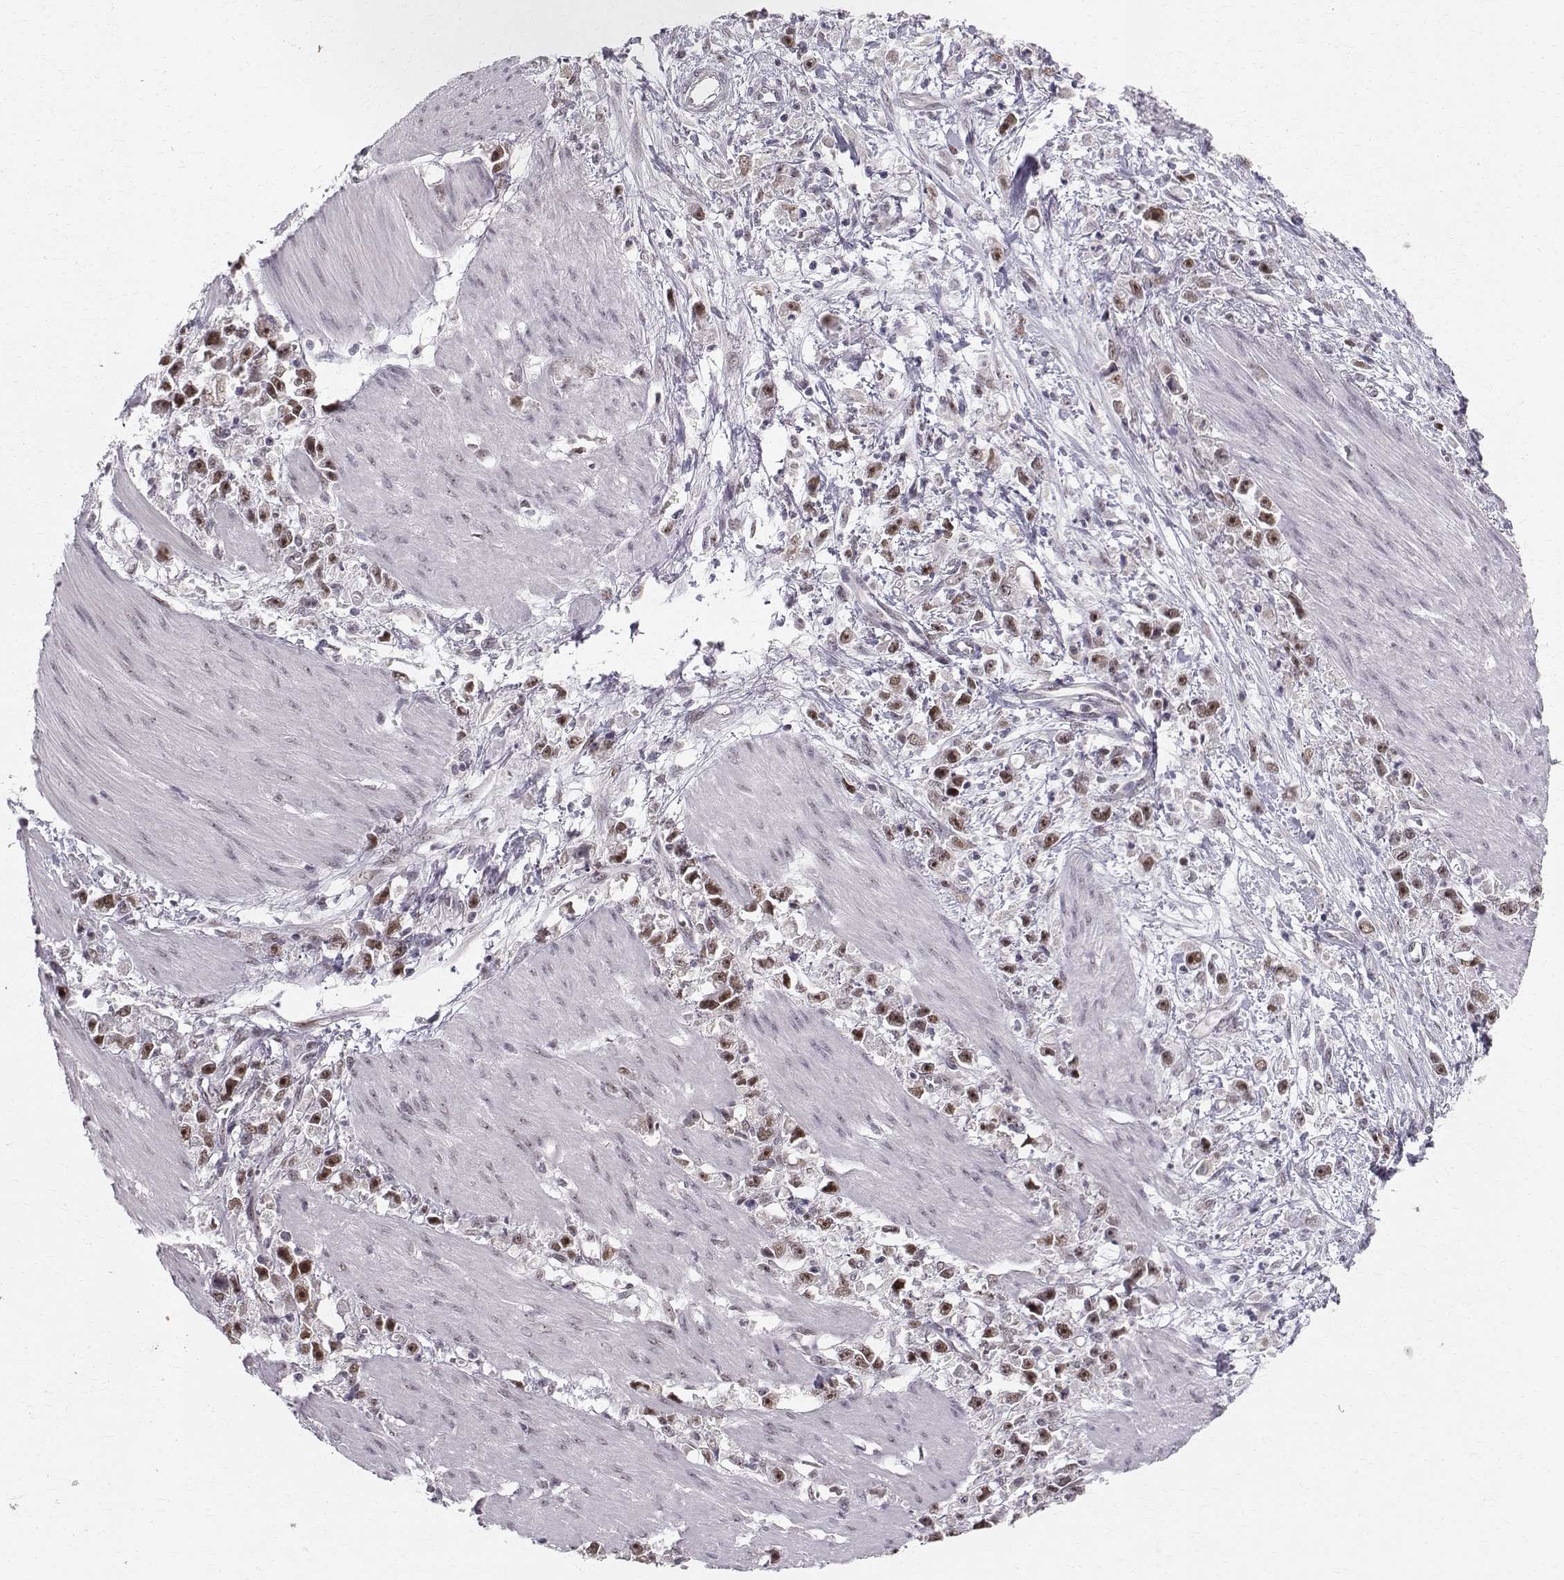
{"staining": {"intensity": "strong", "quantity": "25%-75%", "location": "nuclear"}, "tissue": "stomach cancer", "cell_type": "Tumor cells", "image_type": "cancer", "snomed": [{"axis": "morphology", "description": "Adenocarcinoma, NOS"}, {"axis": "topography", "description": "Stomach"}], "caption": "A high amount of strong nuclear staining is seen in about 25%-75% of tumor cells in stomach cancer tissue.", "gene": "RPP38", "patient": {"sex": "female", "age": 59}}